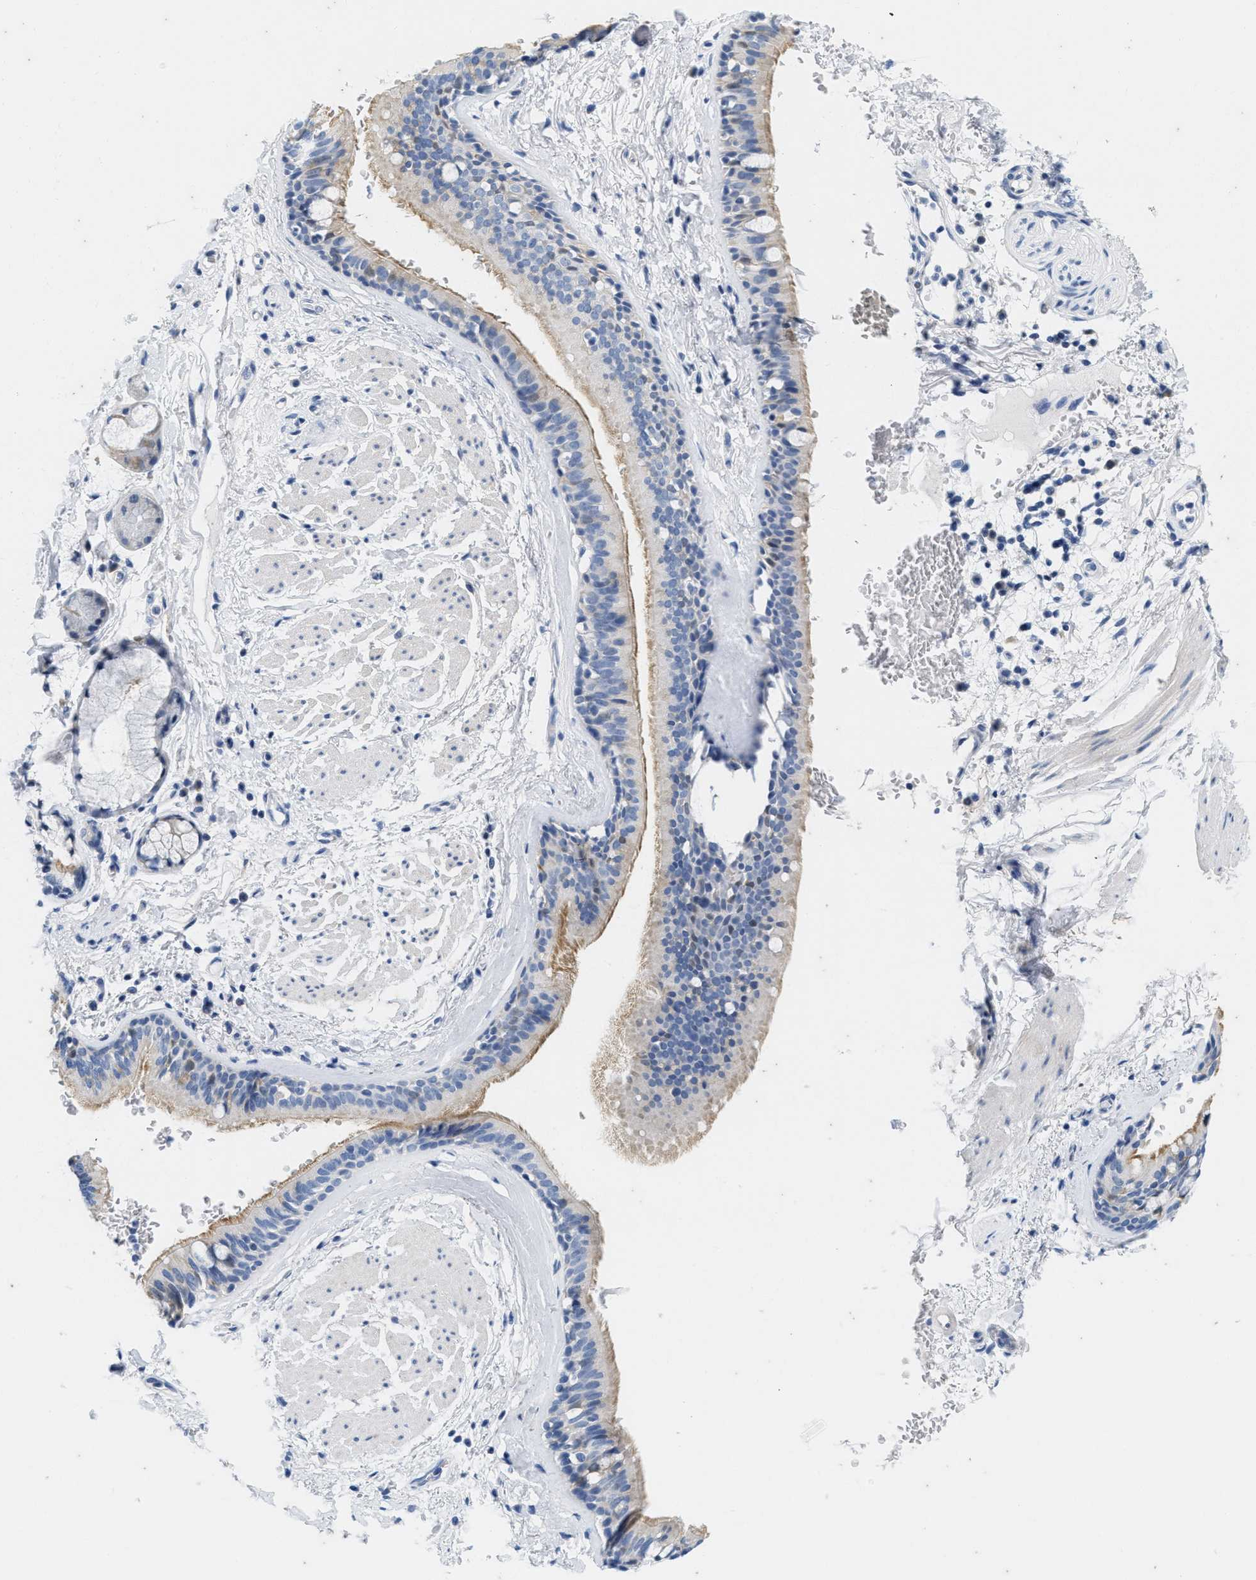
{"staining": {"intensity": "weak", "quantity": ">75%", "location": "cytoplasmic/membranous"}, "tissue": "bronchus", "cell_type": "Respiratory epithelial cells", "image_type": "normal", "snomed": [{"axis": "morphology", "description": "Normal tissue, NOS"}, {"axis": "topography", "description": "Cartilage tissue"}], "caption": "This is a histology image of immunohistochemistry staining of unremarkable bronchus, which shows weak positivity in the cytoplasmic/membranous of respiratory epithelial cells.", "gene": "ABCB11", "patient": {"sex": "female", "age": 63}}